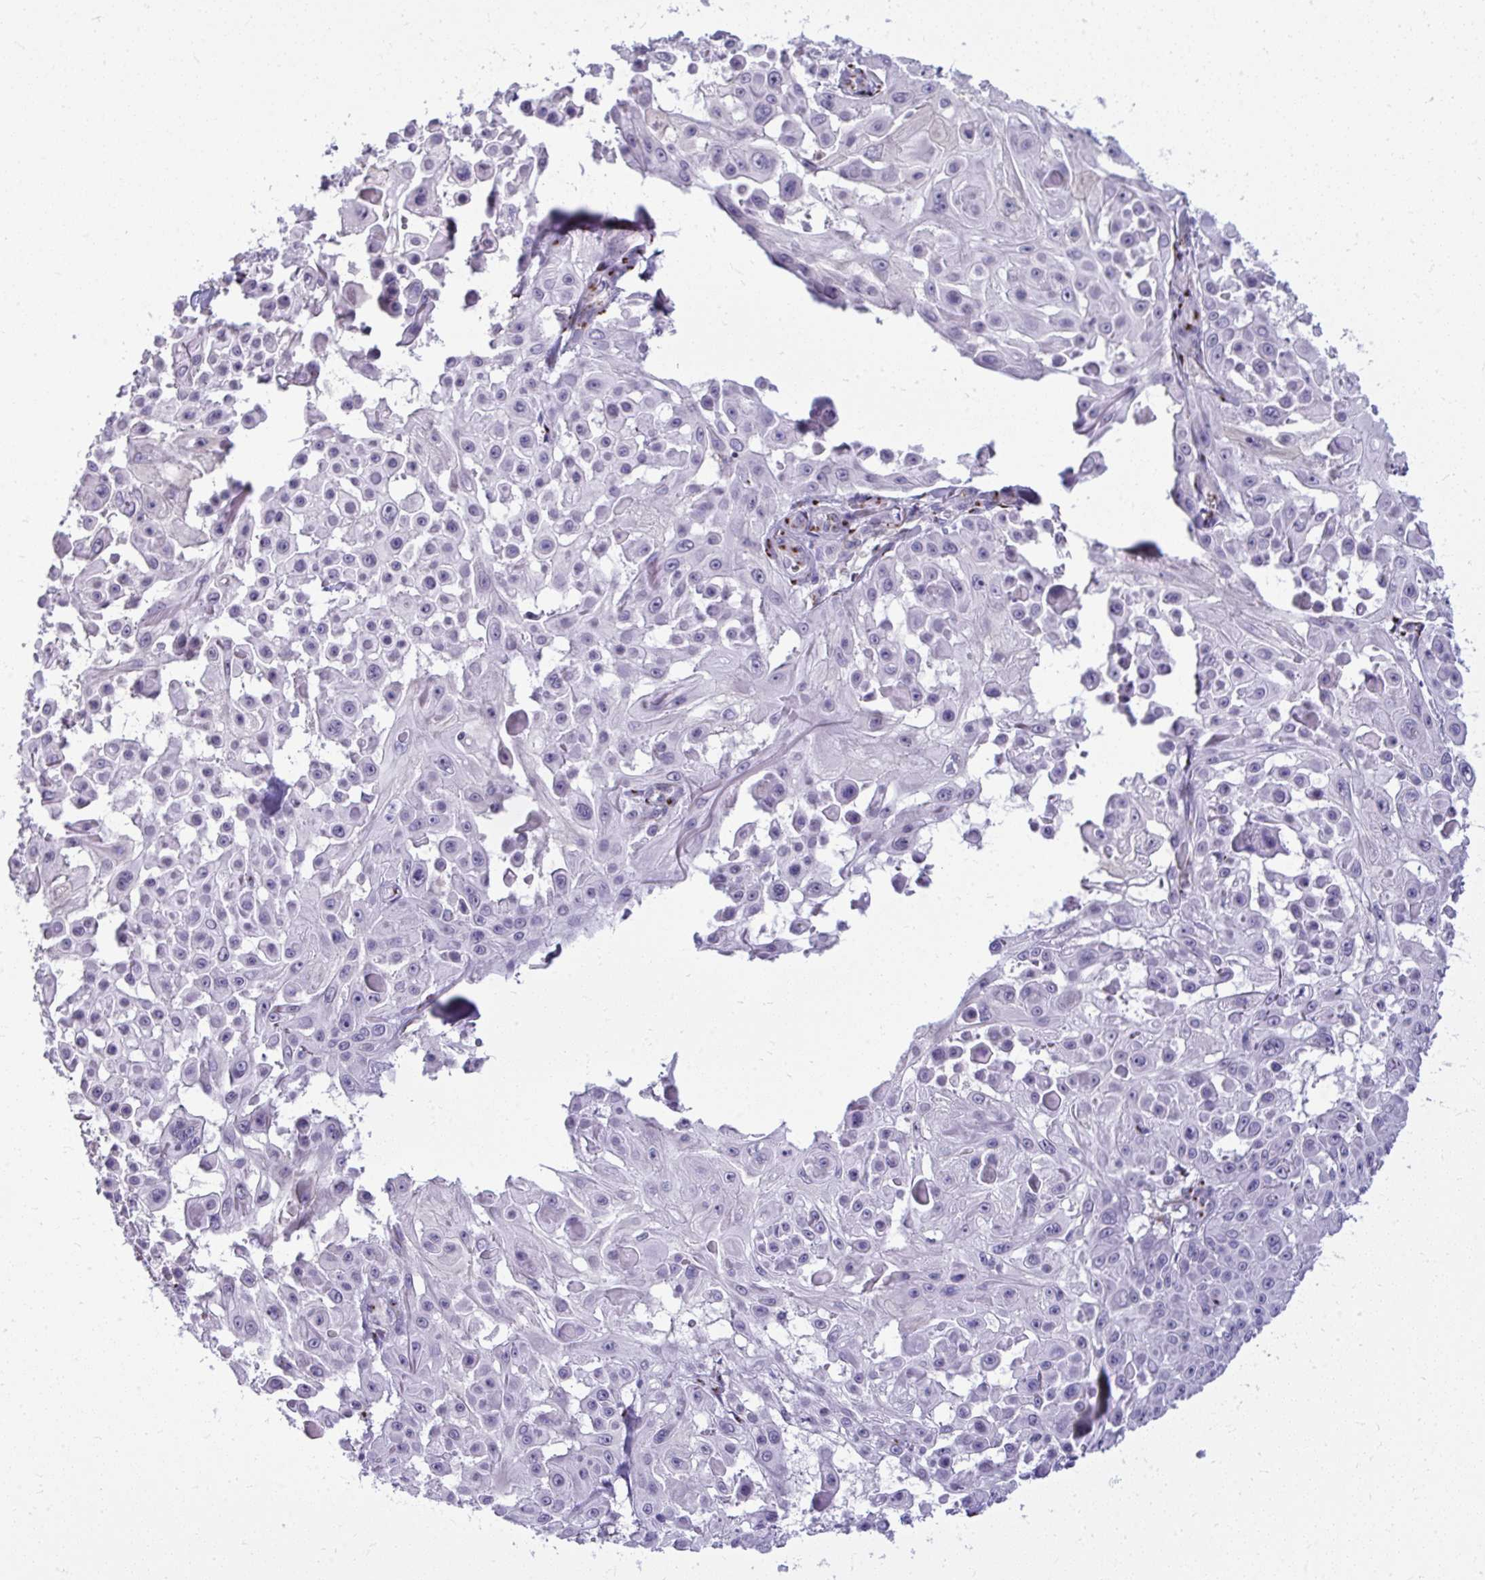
{"staining": {"intensity": "negative", "quantity": "none", "location": "none"}, "tissue": "skin cancer", "cell_type": "Tumor cells", "image_type": "cancer", "snomed": [{"axis": "morphology", "description": "Squamous cell carcinoma, NOS"}, {"axis": "topography", "description": "Skin"}], "caption": "This is a photomicrograph of immunohistochemistry staining of skin cancer, which shows no staining in tumor cells. (DAB (3,3'-diaminobenzidine) immunohistochemistry visualized using brightfield microscopy, high magnification).", "gene": "DTX4", "patient": {"sex": "male", "age": 91}}